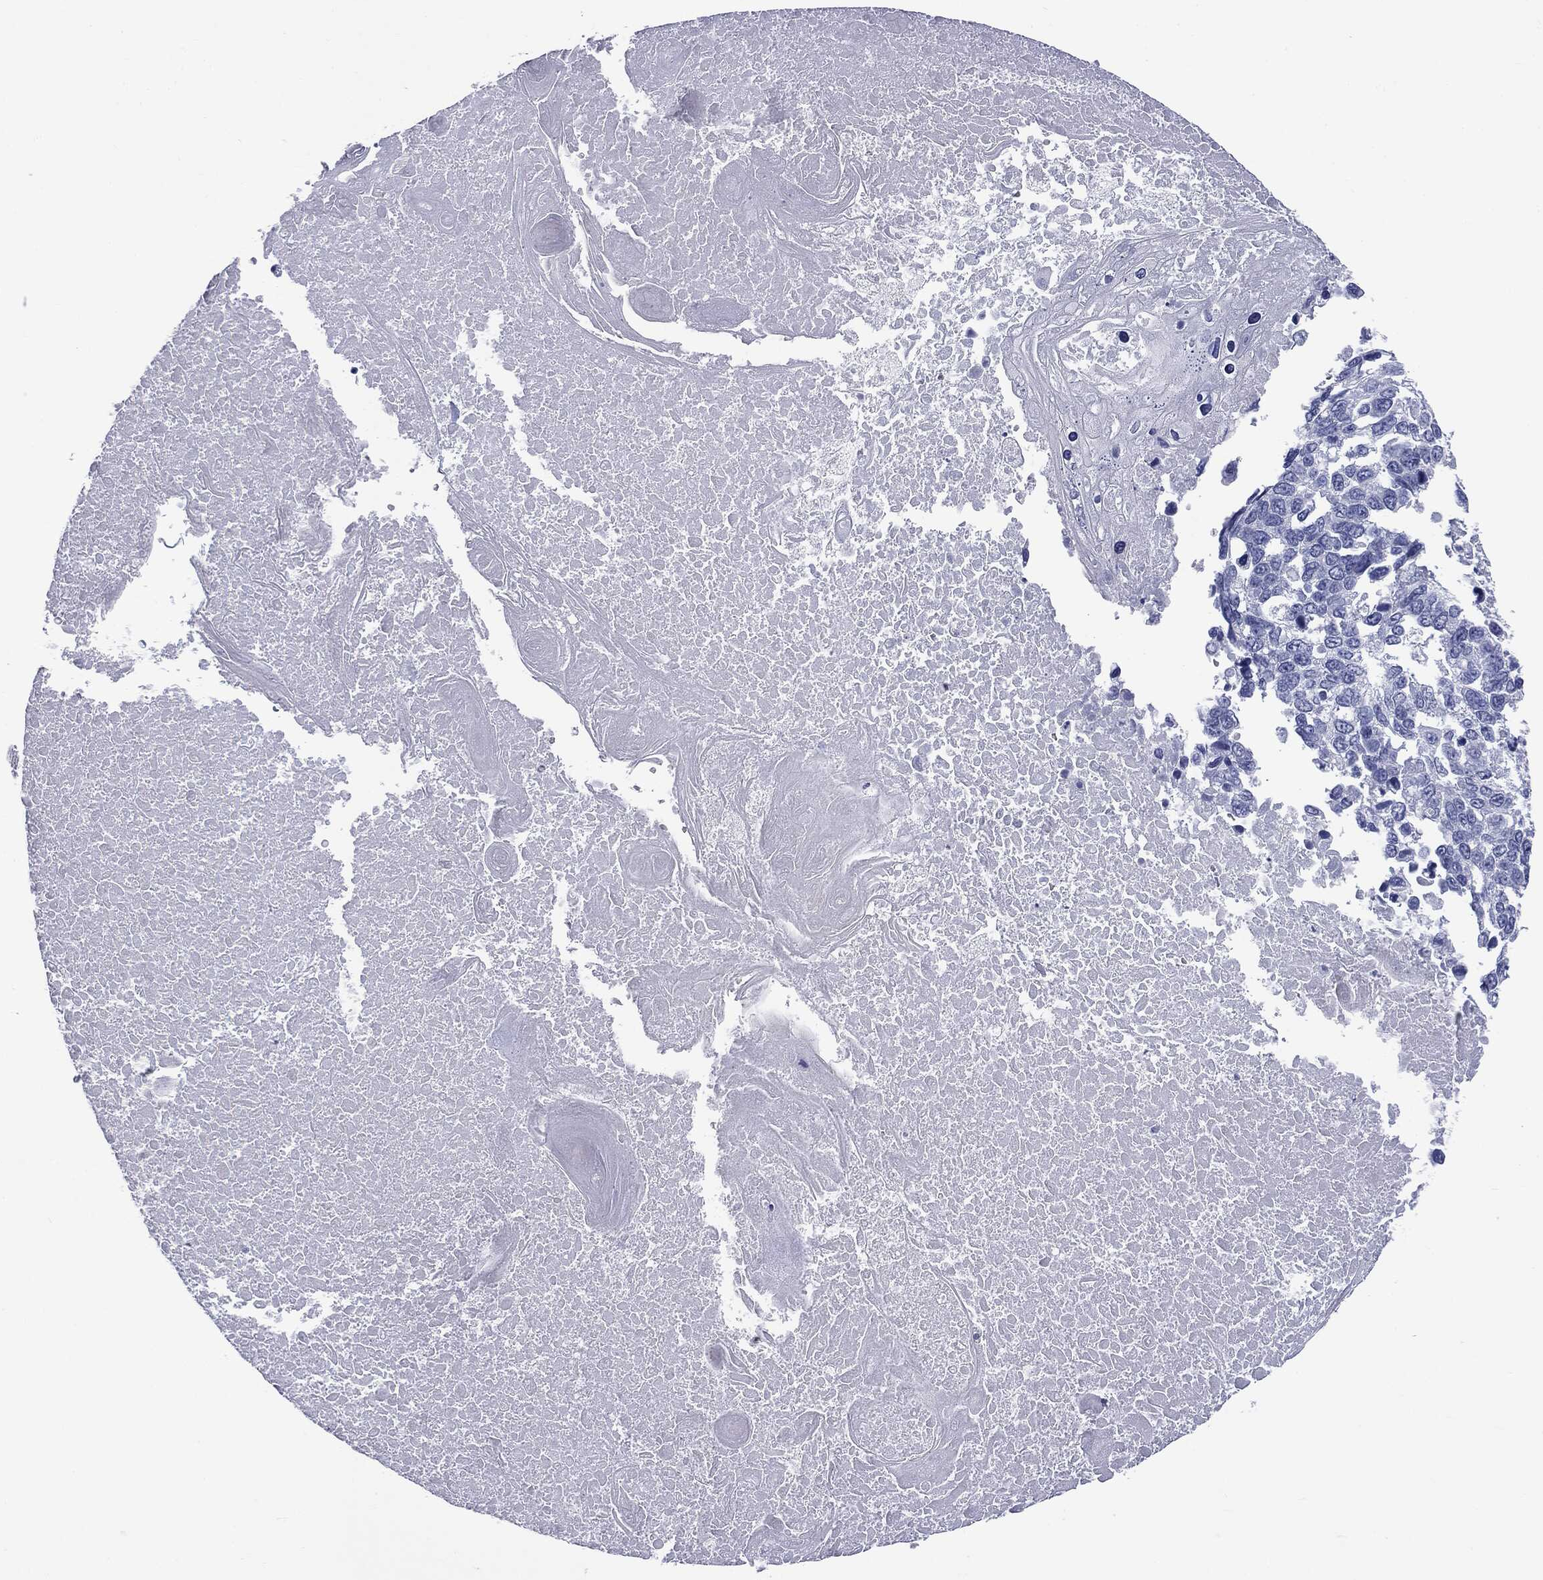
{"staining": {"intensity": "negative", "quantity": "none", "location": "none"}, "tissue": "lung cancer", "cell_type": "Tumor cells", "image_type": "cancer", "snomed": [{"axis": "morphology", "description": "Squamous cell carcinoma, NOS"}, {"axis": "topography", "description": "Lung"}], "caption": "Human lung cancer stained for a protein using immunohistochemistry (IHC) exhibits no expression in tumor cells.", "gene": "TSHB", "patient": {"sex": "male", "age": 82}}